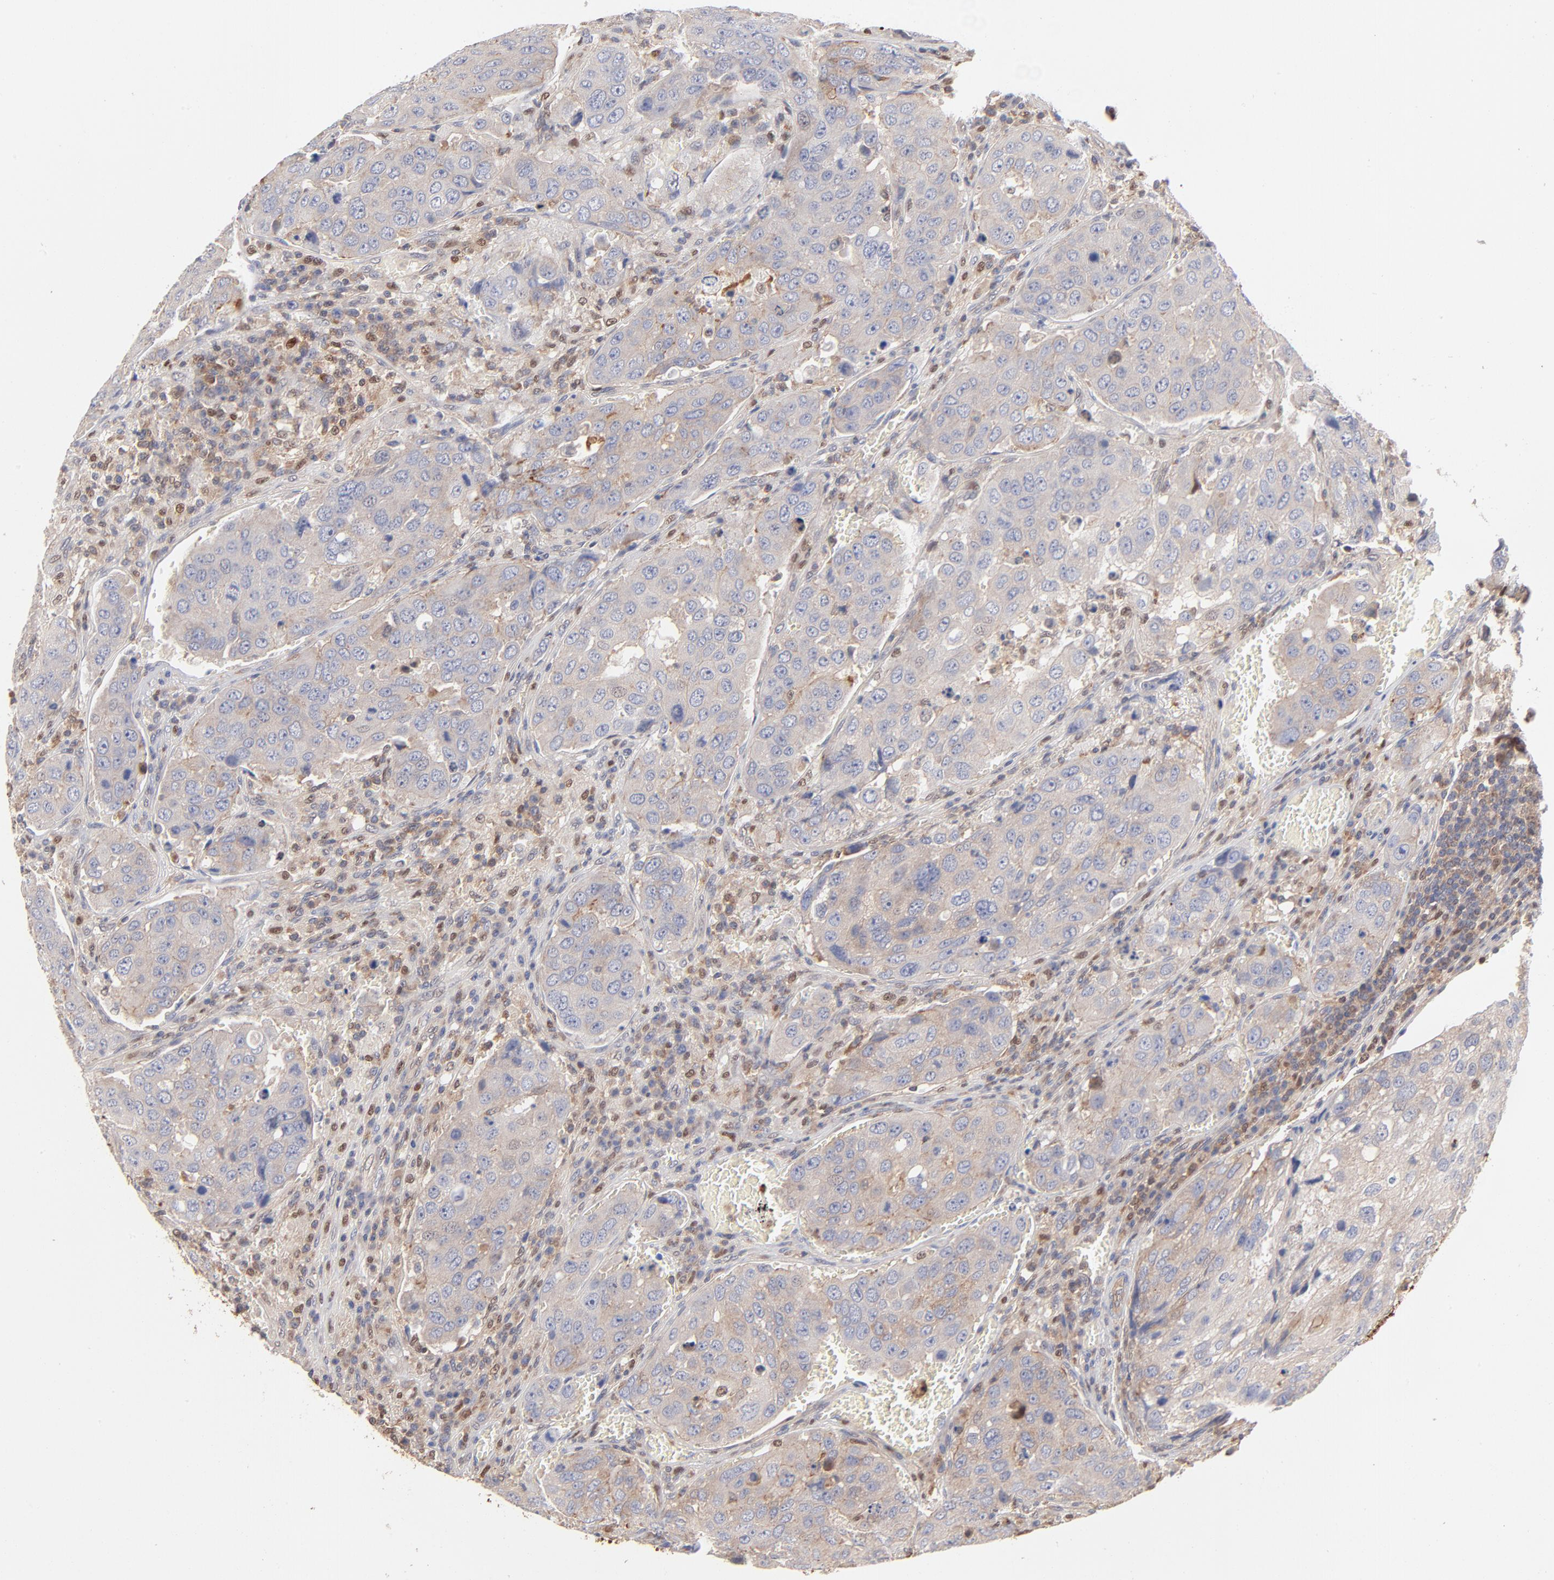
{"staining": {"intensity": "weak", "quantity": ">75%", "location": "cytoplasmic/membranous"}, "tissue": "urothelial cancer", "cell_type": "Tumor cells", "image_type": "cancer", "snomed": [{"axis": "morphology", "description": "Urothelial carcinoma, High grade"}, {"axis": "topography", "description": "Lymph node"}, {"axis": "topography", "description": "Urinary bladder"}], "caption": "An immunohistochemistry image of tumor tissue is shown. Protein staining in brown shows weak cytoplasmic/membranous positivity in urothelial cancer within tumor cells.", "gene": "ARHGEF6", "patient": {"sex": "male", "age": 51}}